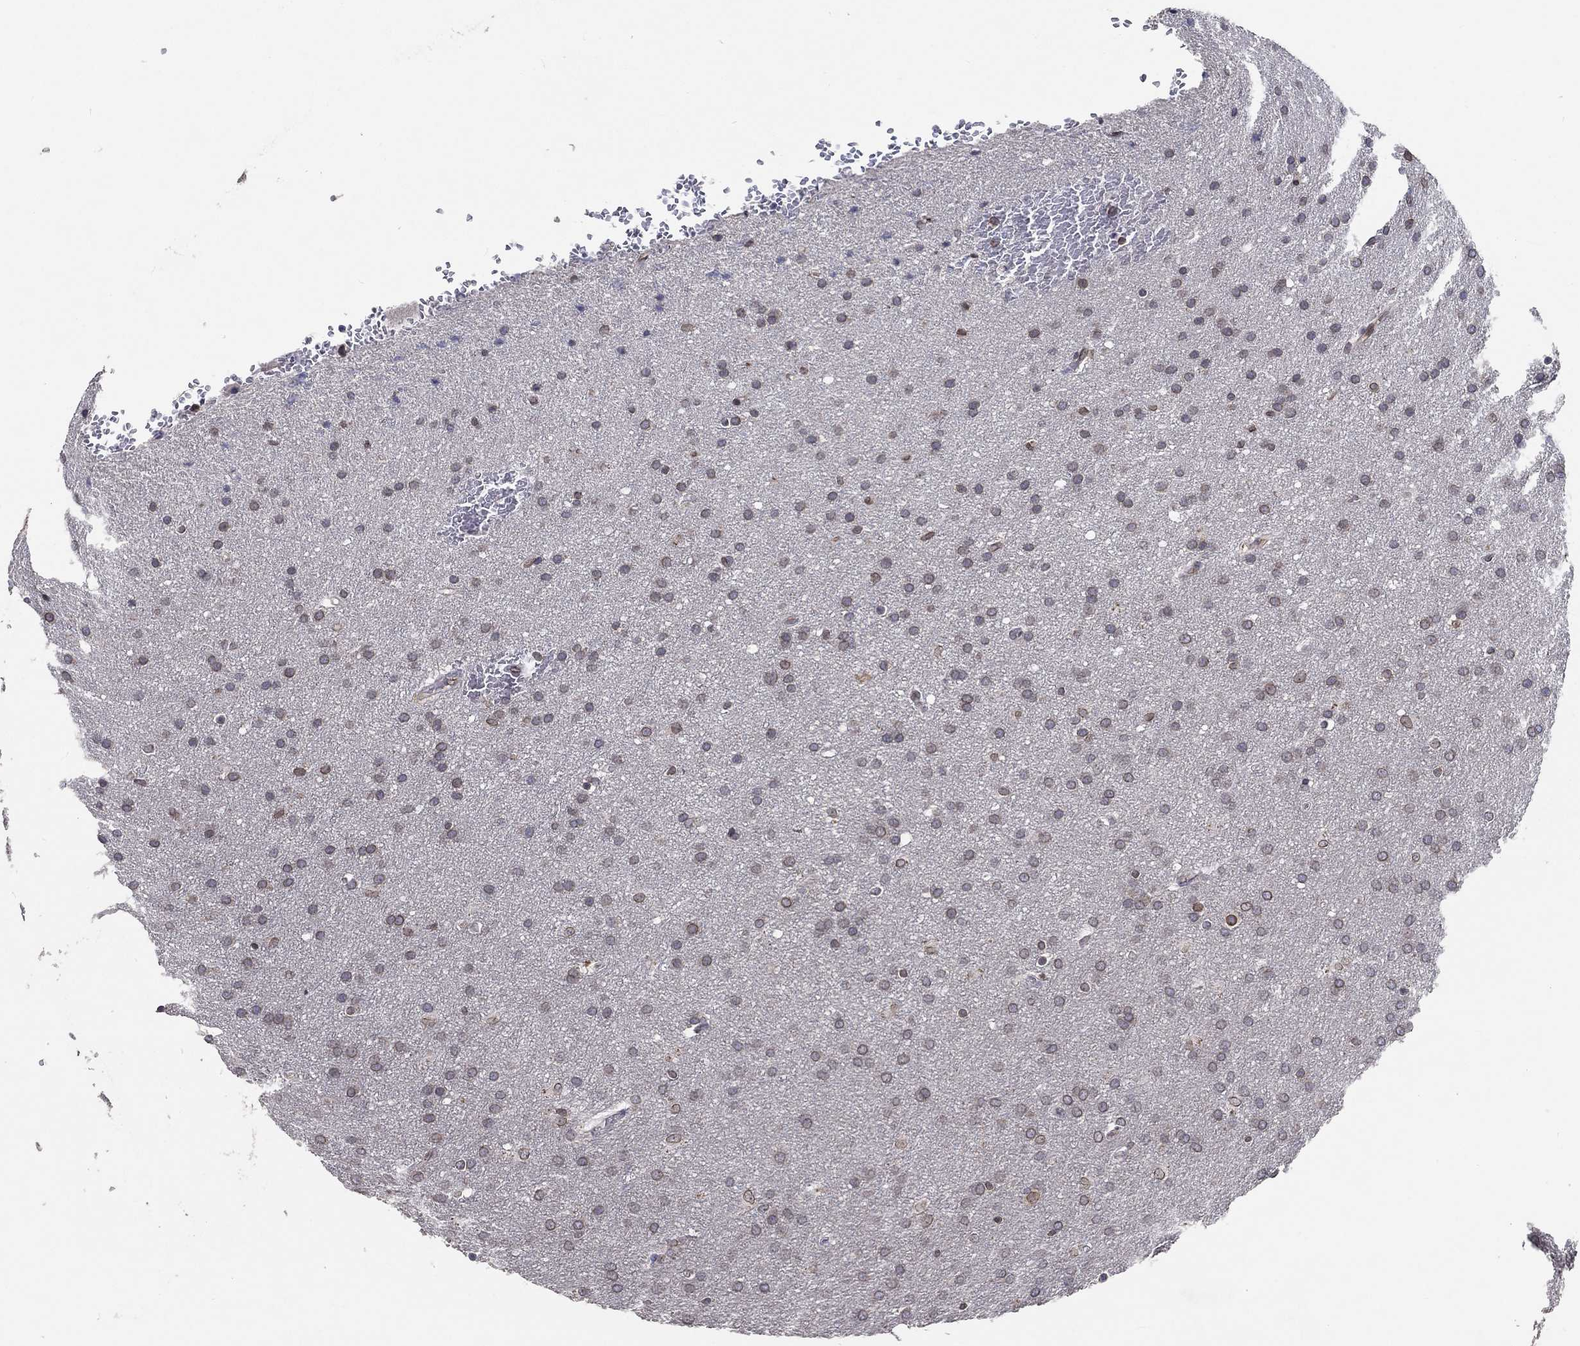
{"staining": {"intensity": "moderate", "quantity": "<25%", "location": "nuclear"}, "tissue": "glioma", "cell_type": "Tumor cells", "image_type": "cancer", "snomed": [{"axis": "morphology", "description": "Glioma, malignant, Low grade"}, {"axis": "topography", "description": "Brain"}], "caption": "This image displays immunohistochemistry staining of glioma, with low moderate nuclear positivity in about <25% of tumor cells.", "gene": "CETN3", "patient": {"sex": "female", "age": 32}}